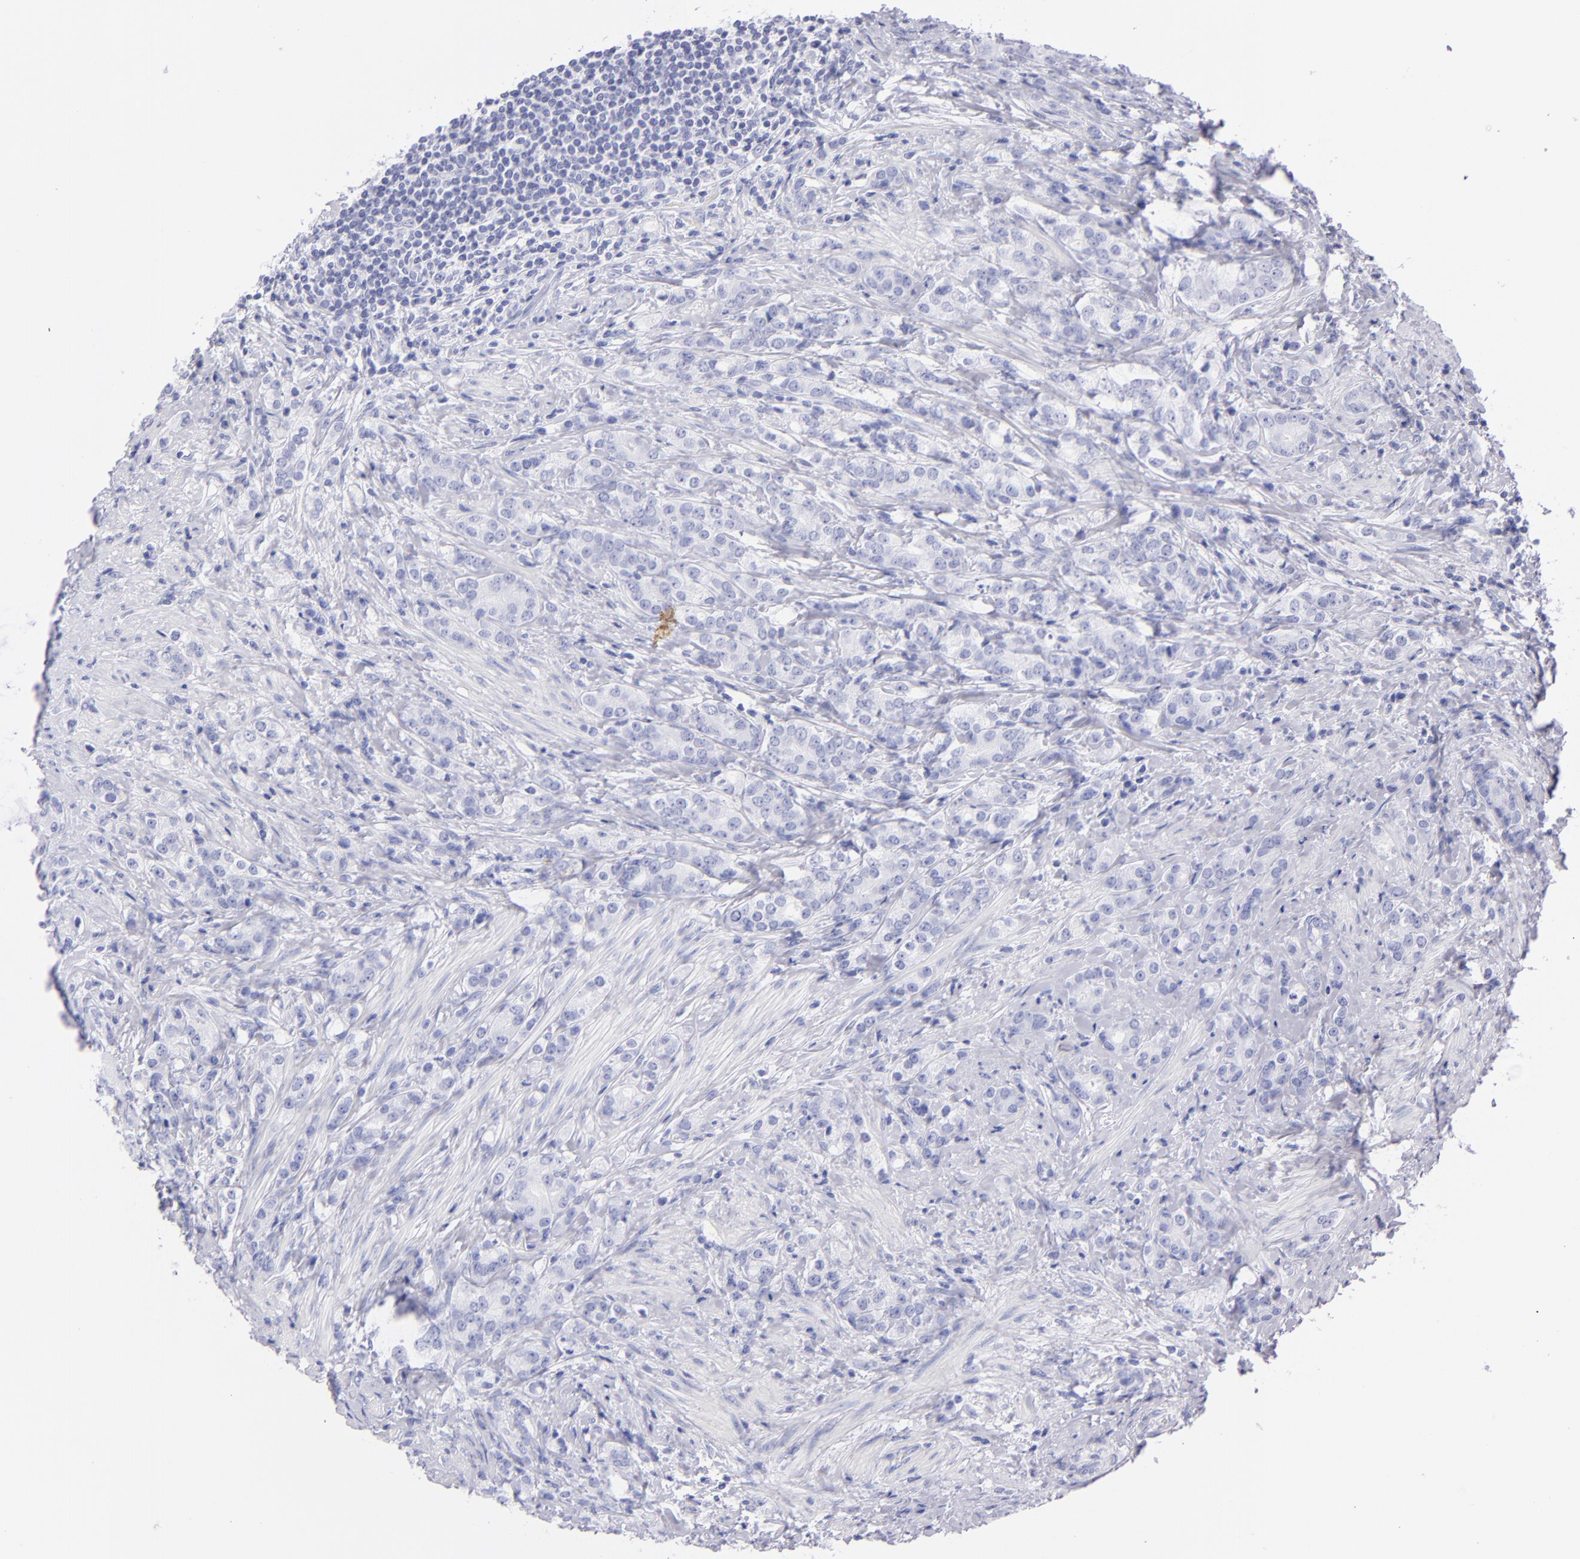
{"staining": {"intensity": "negative", "quantity": "none", "location": "none"}, "tissue": "prostate cancer", "cell_type": "Tumor cells", "image_type": "cancer", "snomed": [{"axis": "morphology", "description": "Adenocarcinoma, Medium grade"}, {"axis": "topography", "description": "Prostate"}], "caption": "This photomicrograph is of prostate adenocarcinoma (medium-grade) stained with IHC to label a protein in brown with the nuclei are counter-stained blue. There is no expression in tumor cells.", "gene": "PRPH", "patient": {"sex": "male", "age": 59}}